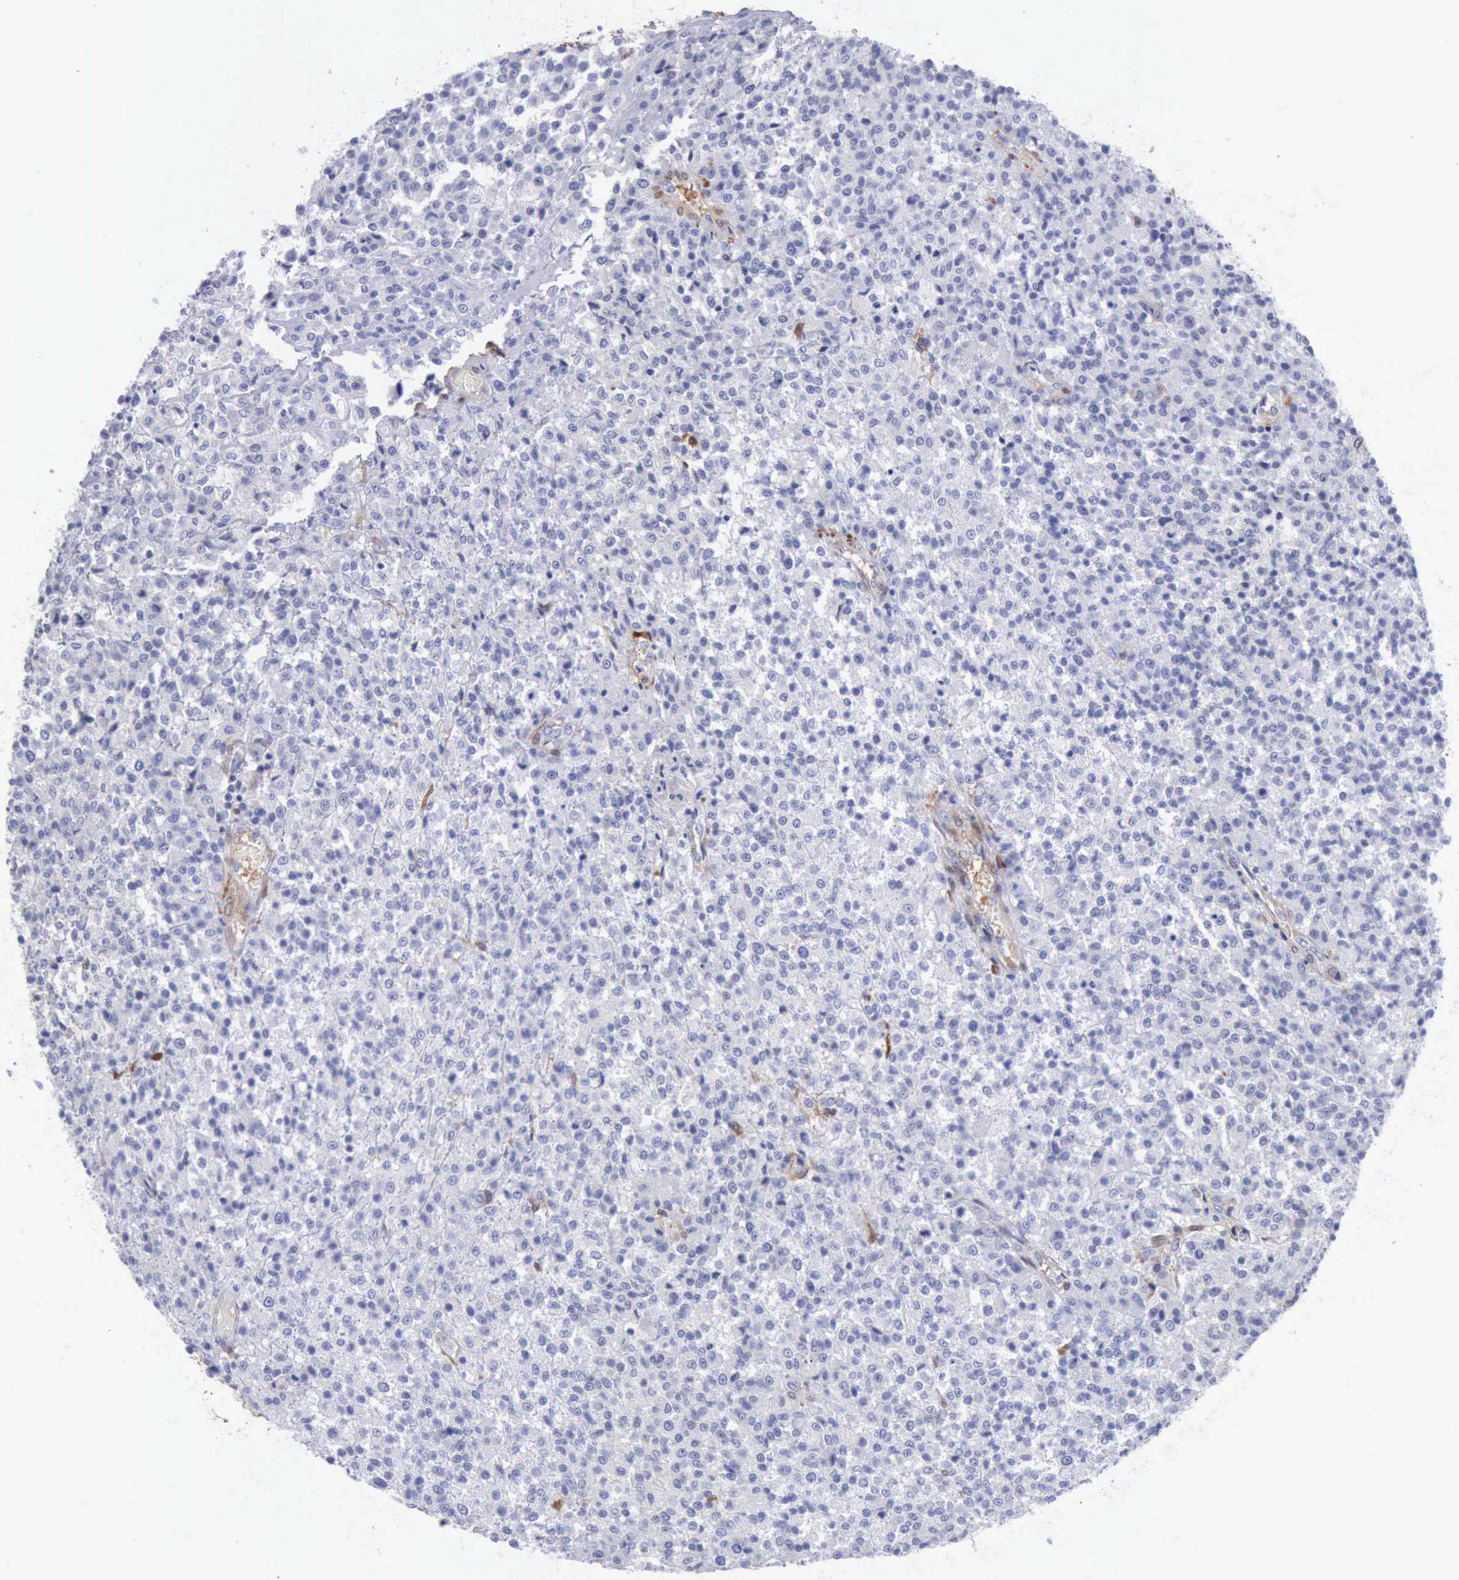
{"staining": {"intensity": "negative", "quantity": "none", "location": "none"}, "tissue": "testis cancer", "cell_type": "Tumor cells", "image_type": "cancer", "snomed": [{"axis": "morphology", "description": "Seminoma, NOS"}, {"axis": "topography", "description": "Testis"}], "caption": "High power microscopy micrograph of an immunohistochemistry image of testis cancer (seminoma), revealing no significant staining in tumor cells.", "gene": "FHL1", "patient": {"sex": "male", "age": 59}}